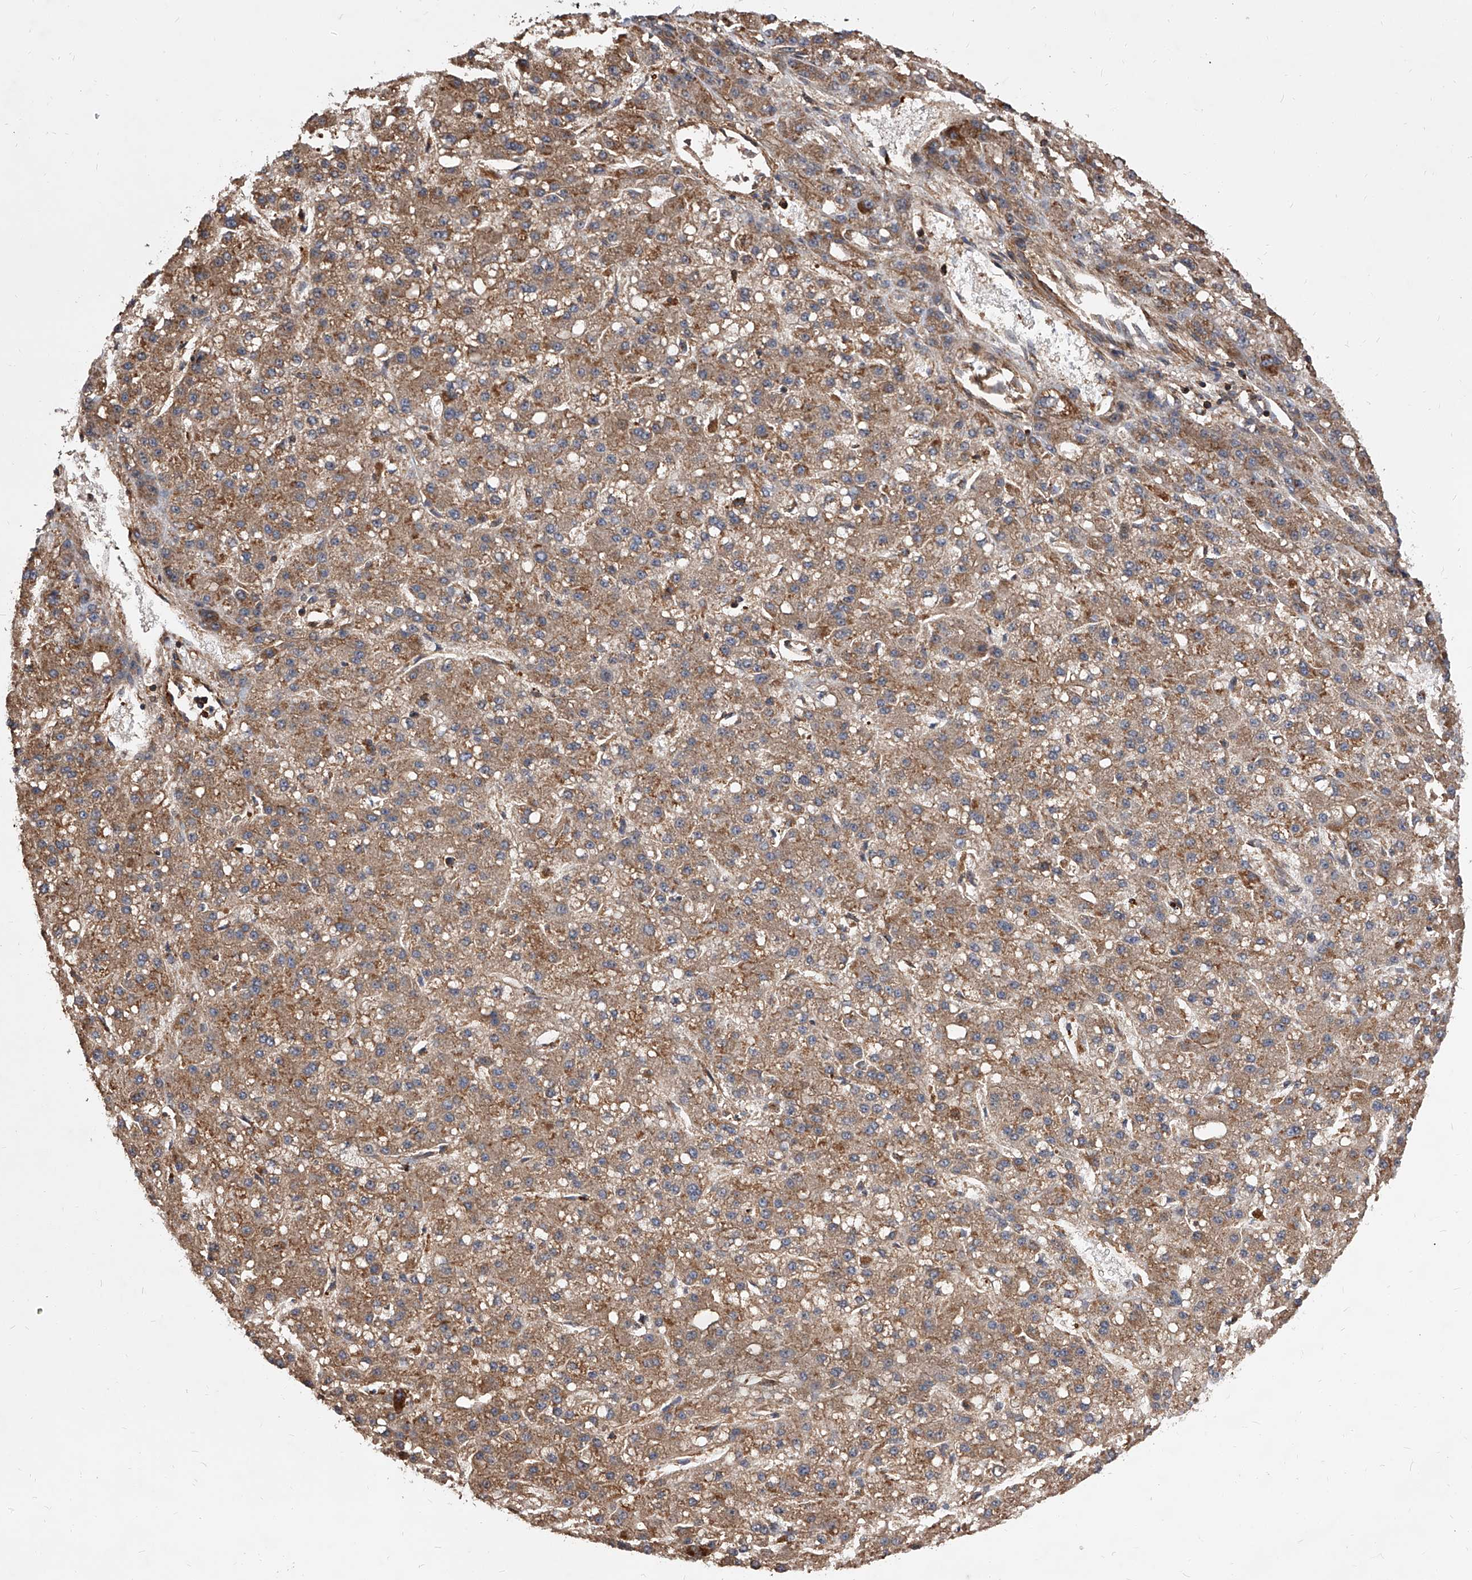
{"staining": {"intensity": "moderate", "quantity": ">75%", "location": "cytoplasmic/membranous"}, "tissue": "liver cancer", "cell_type": "Tumor cells", "image_type": "cancer", "snomed": [{"axis": "morphology", "description": "Carcinoma, Hepatocellular, NOS"}, {"axis": "topography", "description": "Liver"}], "caption": "Human liver cancer stained with a brown dye shows moderate cytoplasmic/membranous positive positivity in approximately >75% of tumor cells.", "gene": "PISD", "patient": {"sex": "male", "age": 67}}